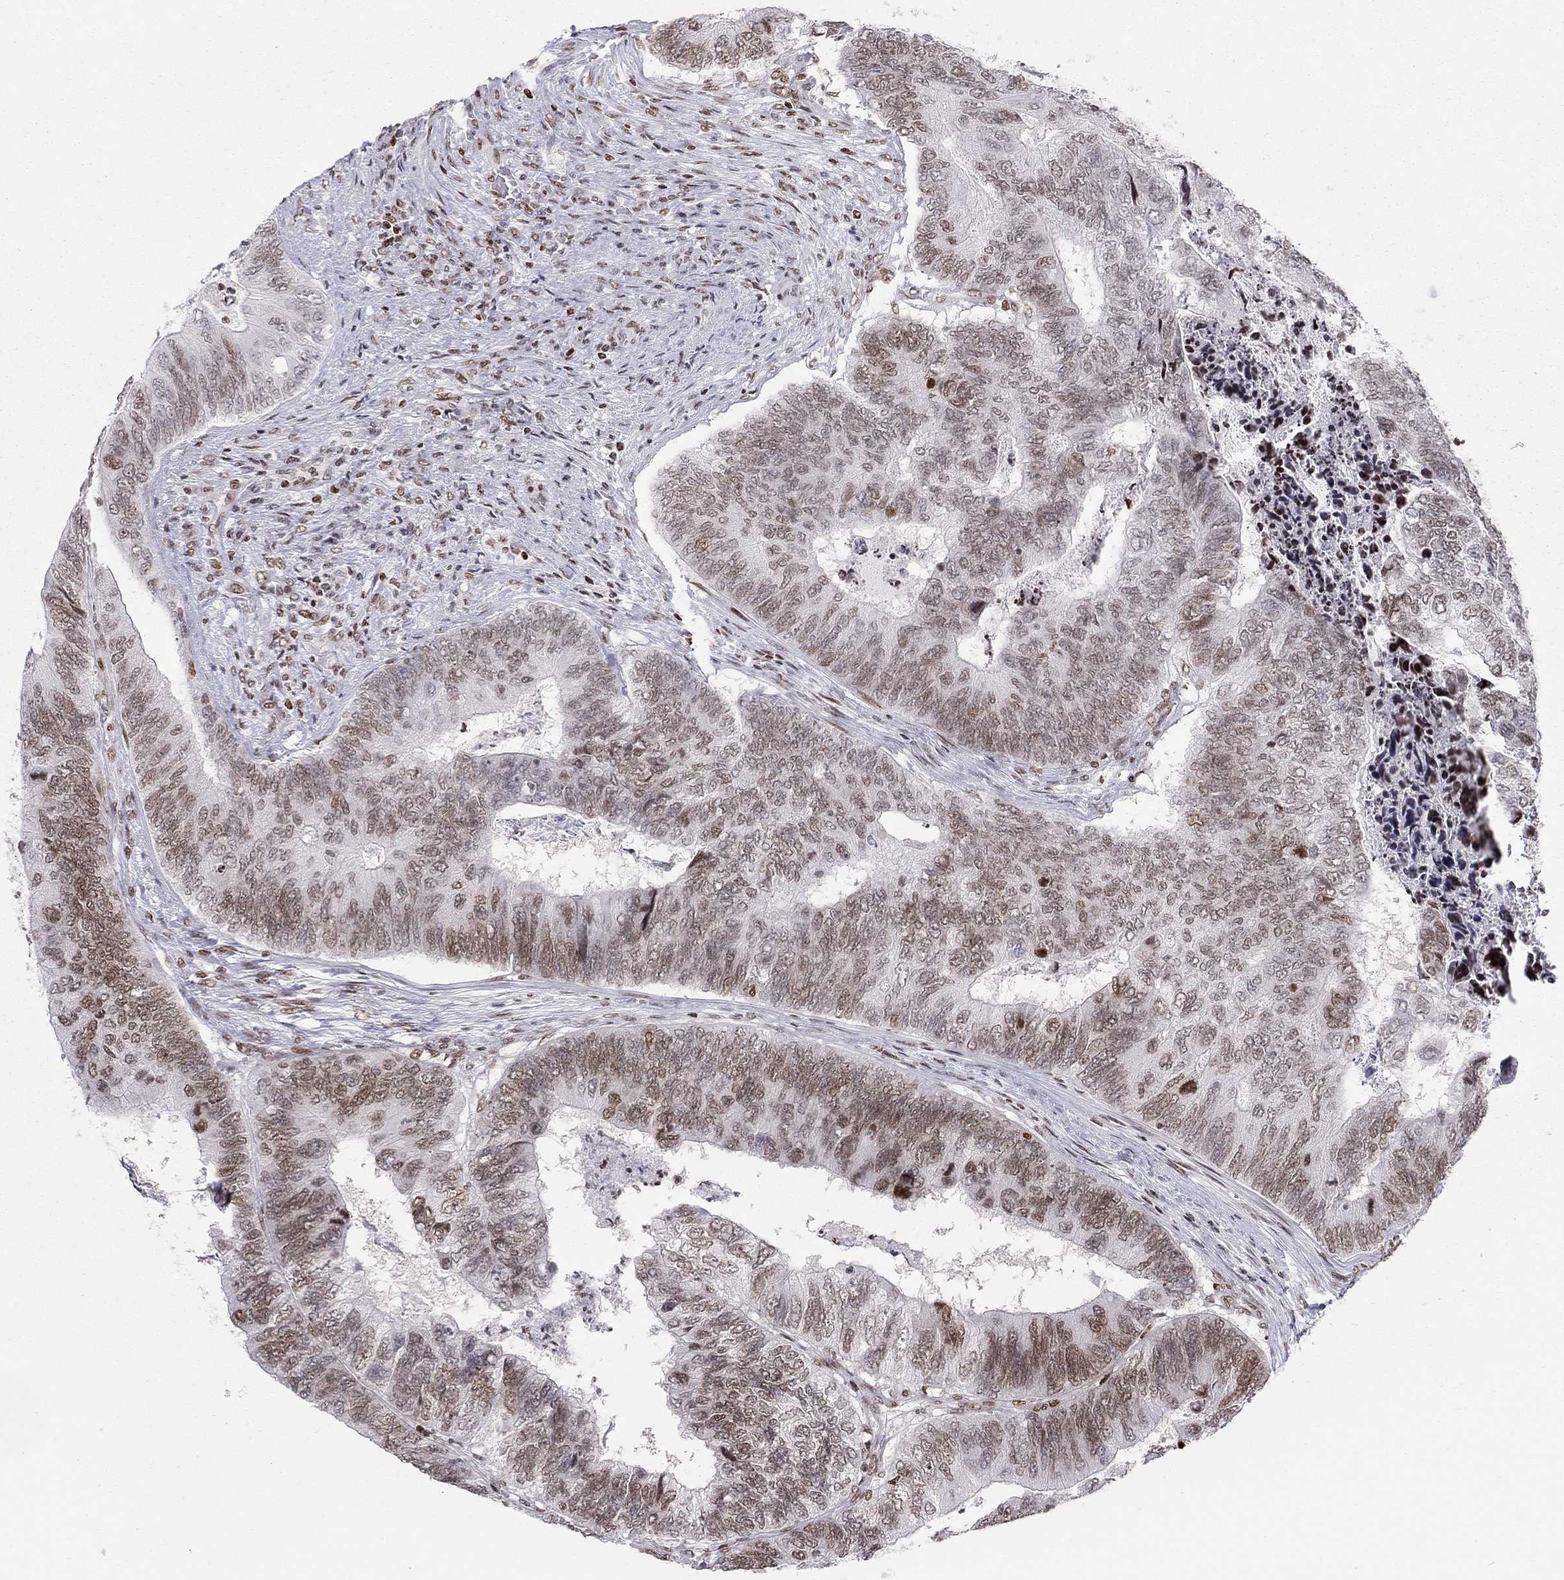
{"staining": {"intensity": "weak", "quantity": "25%-75%", "location": "nuclear"}, "tissue": "colorectal cancer", "cell_type": "Tumor cells", "image_type": "cancer", "snomed": [{"axis": "morphology", "description": "Adenocarcinoma, NOS"}, {"axis": "topography", "description": "Colon"}], "caption": "Immunohistochemical staining of adenocarcinoma (colorectal) demonstrates low levels of weak nuclear expression in about 25%-75% of tumor cells.", "gene": "H2AX", "patient": {"sex": "female", "age": 67}}